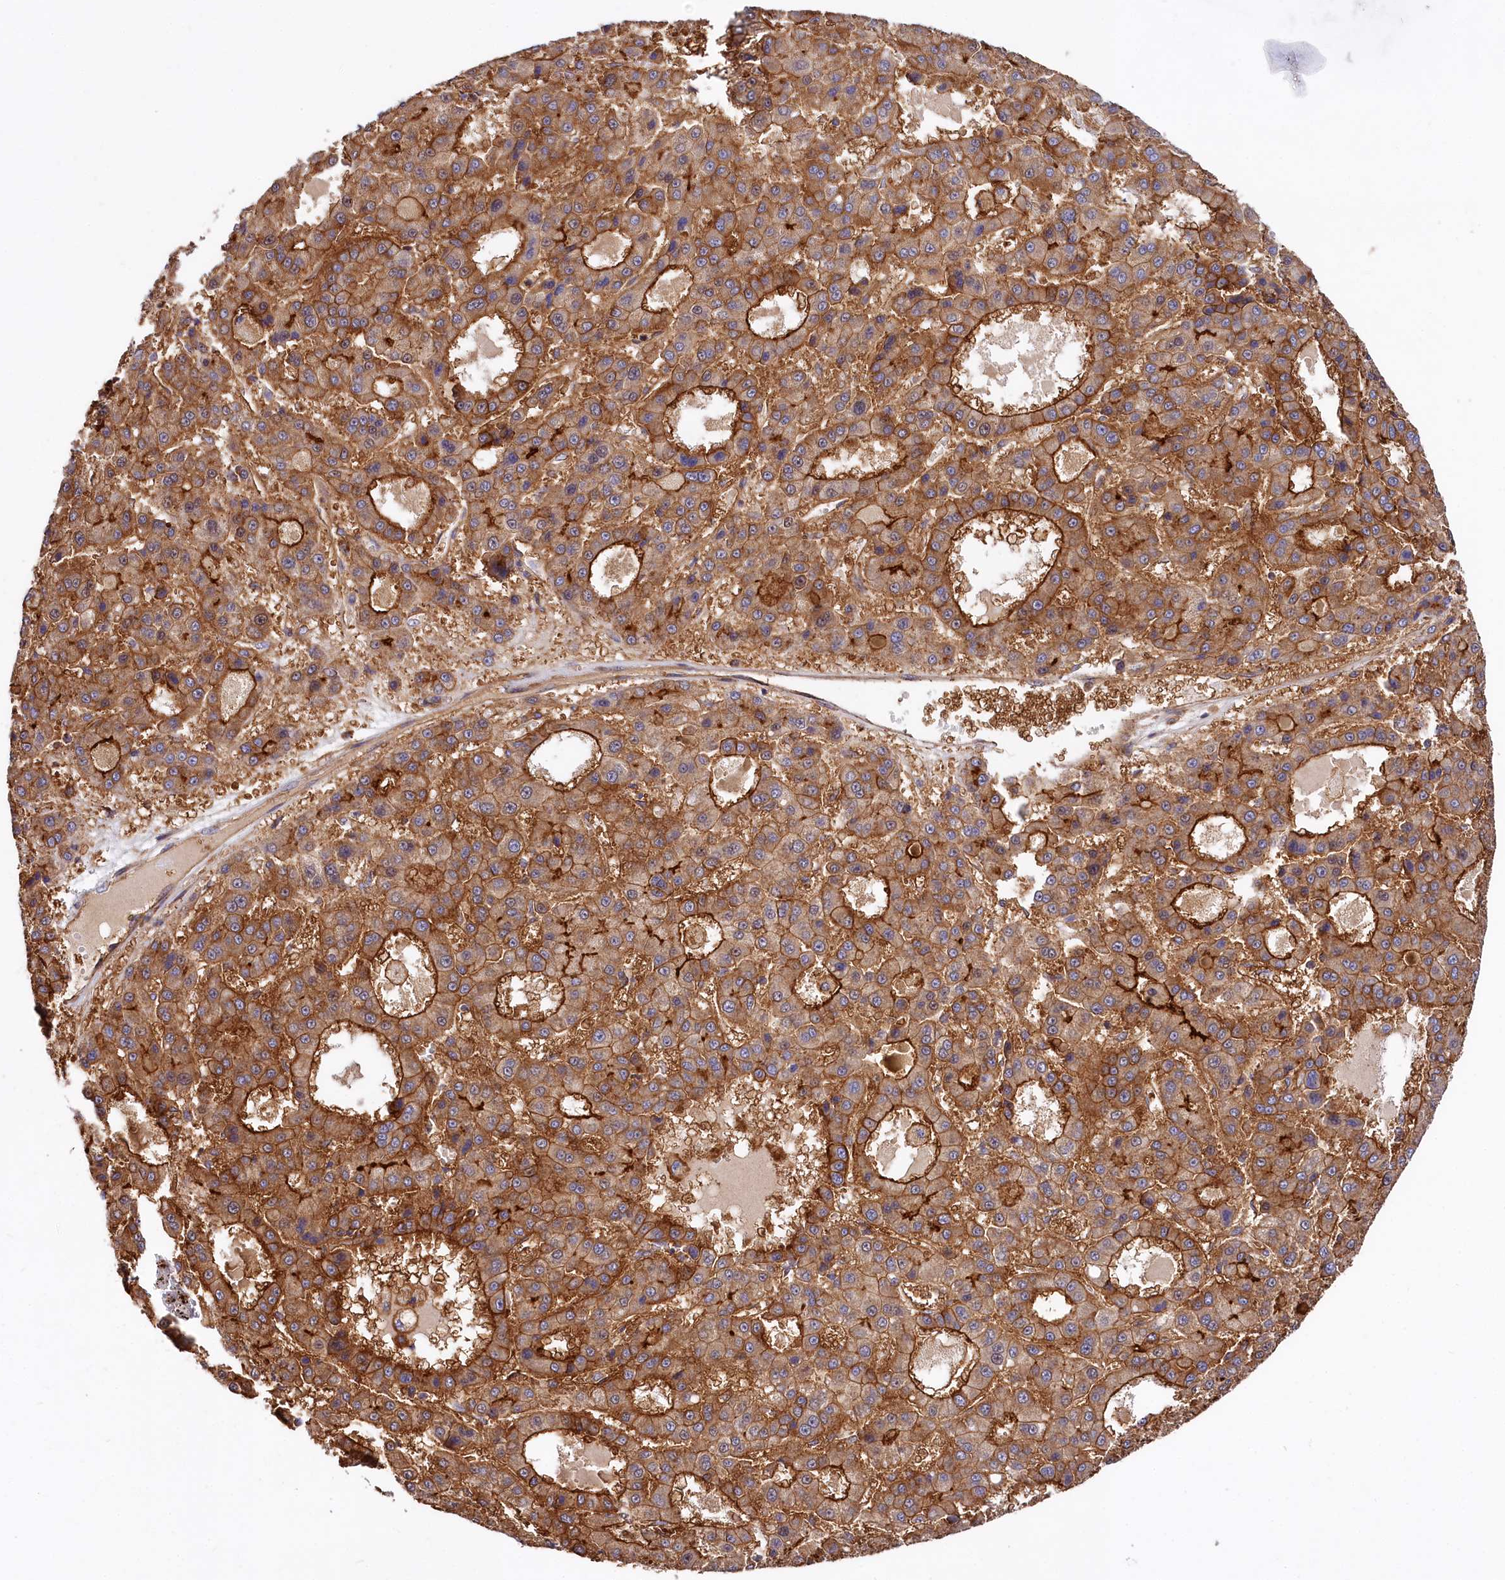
{"staining": {"intensity": "strong", "quantity": ">75%", "location": "cytoplasmic/membranous"}, "tissue": "liver cancer", "cell_type": "Tumor cells", "image_type": "cancer", "snomed": [{"axis": "morphology", "description": "Carcinoma, Hepatocellular, NOS"}, {"axis": "topography", "description": "Liver"}], "caption": "Brown immunohistochemical staining in liver cancer displays strong cytoplasmic/membranous positivity in approximately >75% of tumor cells.", "gene": "ANO6", "patient": {"sex": "male", "age": 70}}